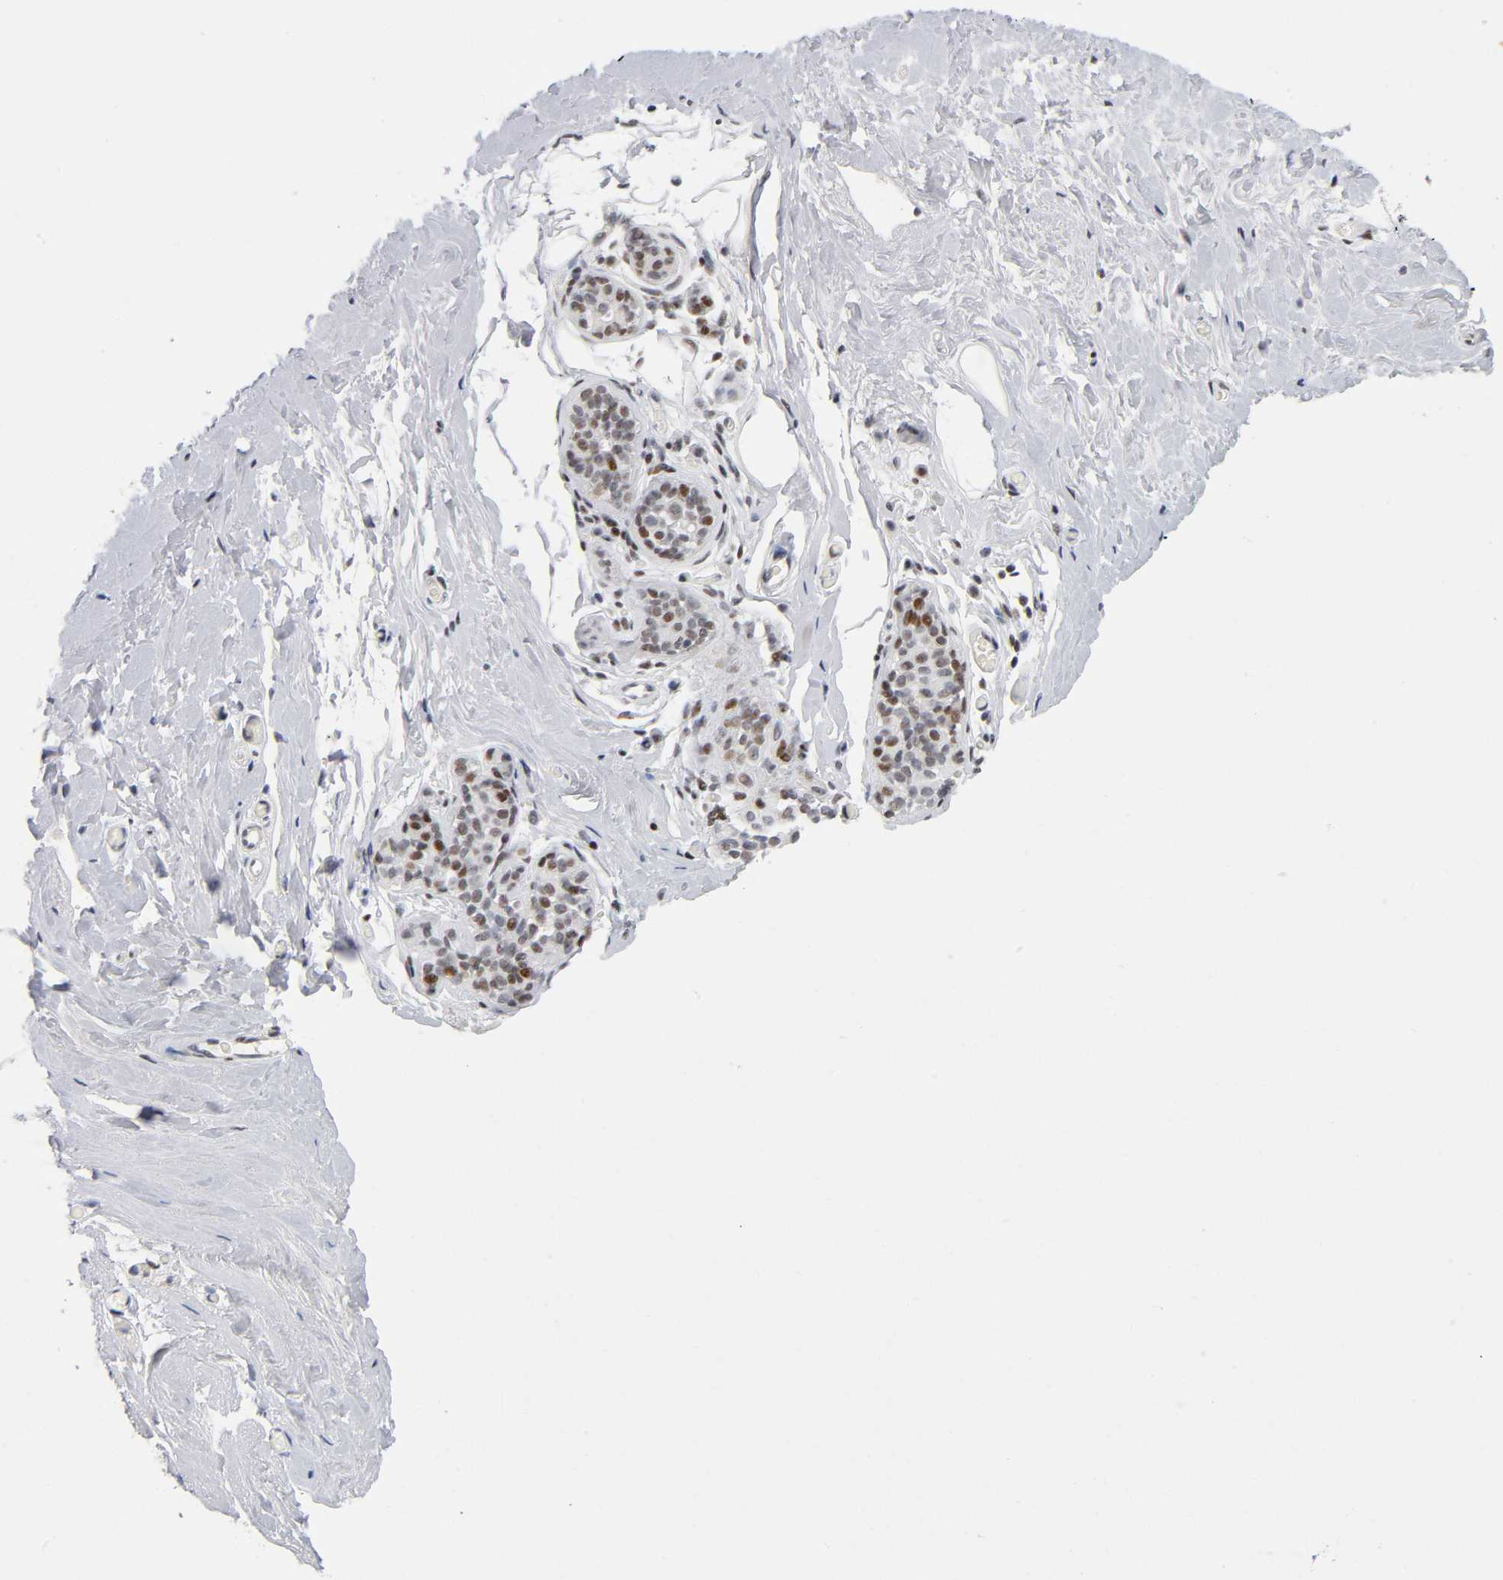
{"staining": {"intensity": "moderate", "quantity": ">75%", "location": "nuclear"}, "tissue": "breast", "cell_type": "Adipocytes", "image_type": "normal", "snomed": [{"axis": "morphology", "description": "Normal tissue, NOS"}, {"axis": "topography", "description": "Breast"}], "caption": "Immunohistochemical staining of benign breast shows moderate nuclear protein expression in about >75% of adipocytes. (DAB IHC, brown staining for protein, blue staining for nuclei).", "gene": "SP3", "patient": {"sex": "female", "age": 75}}